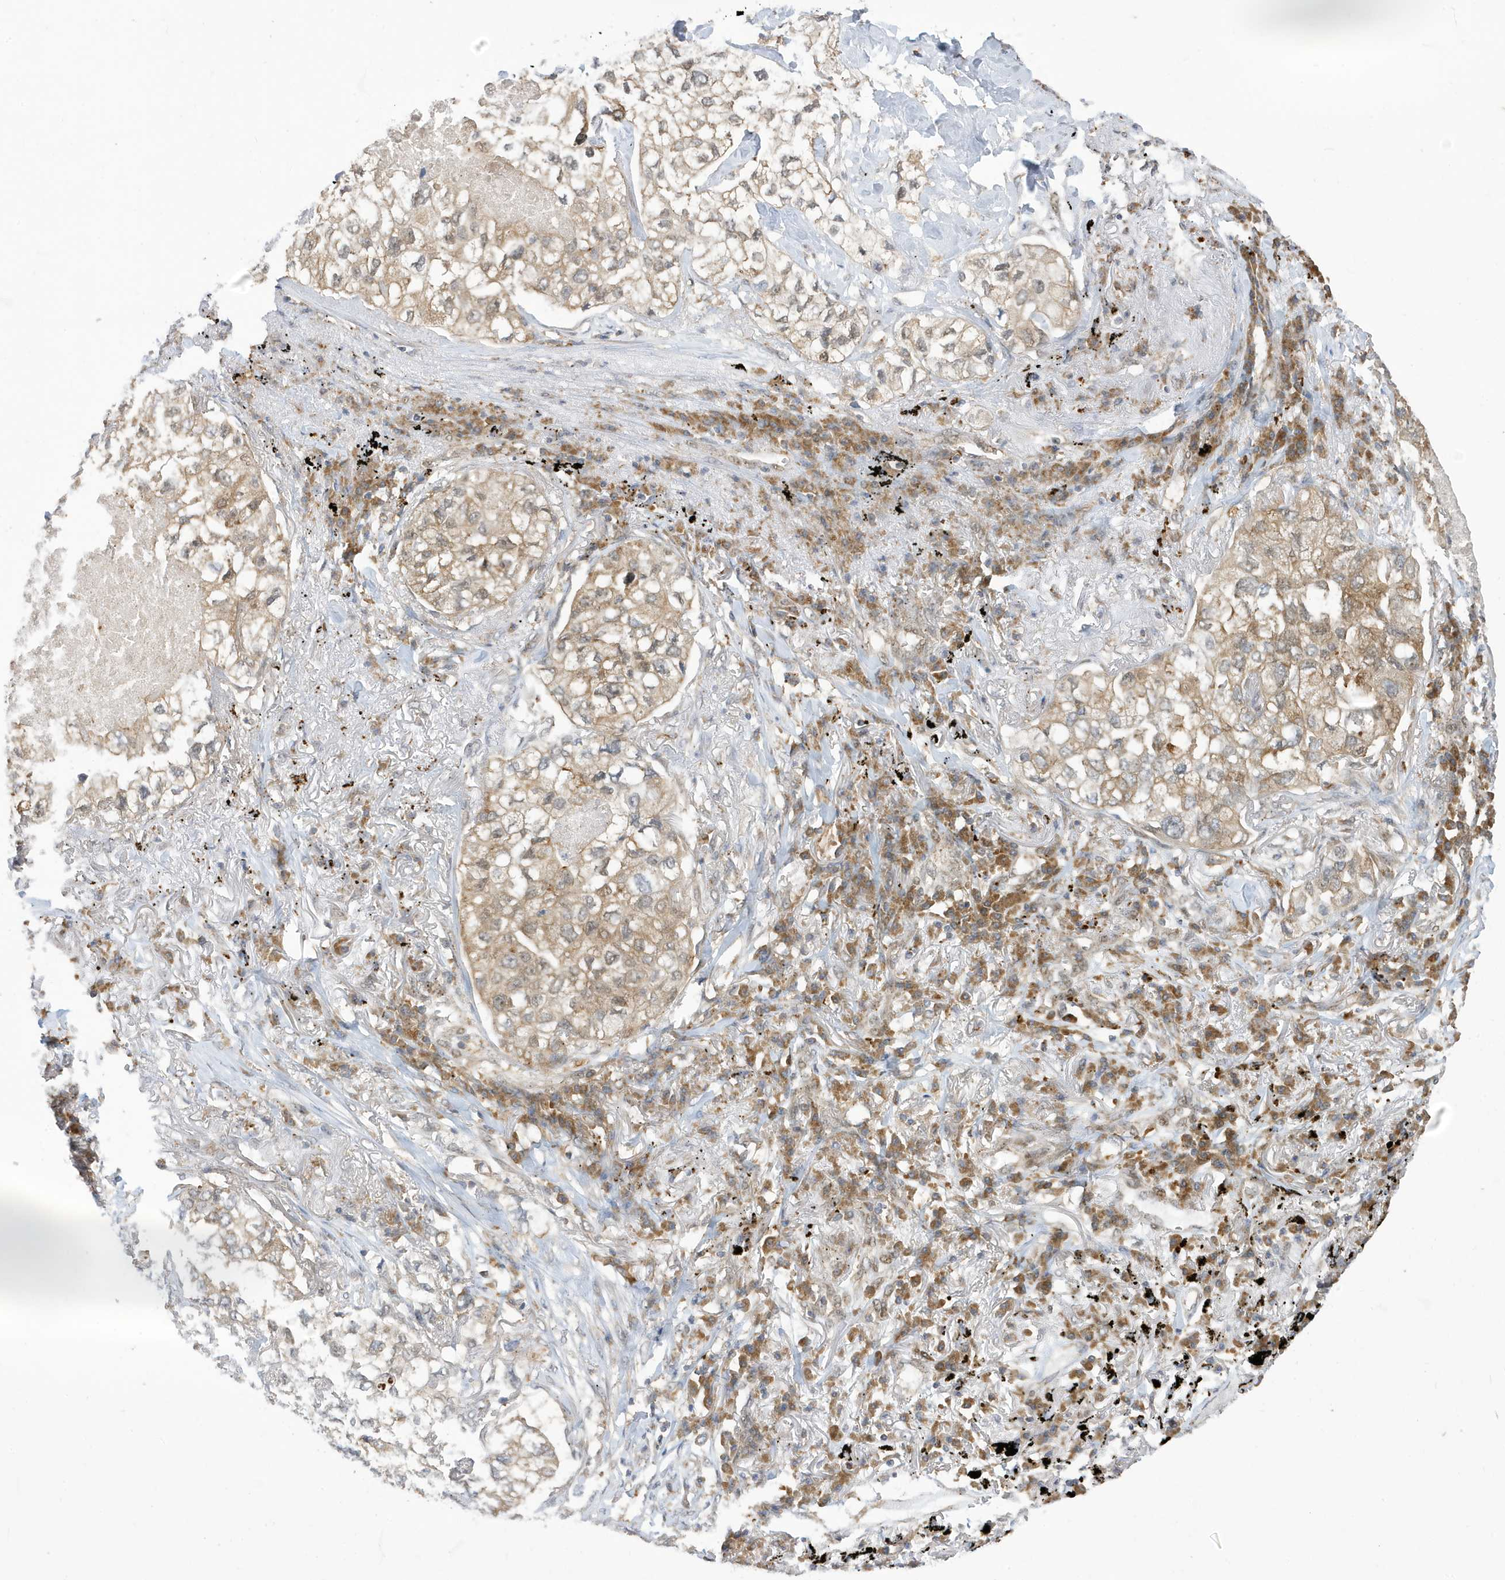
{"staining": {"intensity": "moderate", "quantity": ">75%", "location": "cytoplasmic/membranous"}, "tissue": "lung cancer", "cell_type": "Tumor cells", "image_type": "cancer", "snomed": [{"axis": "morphology", "description": "Adenocarcinoma, NOS"}, {"axis": "topography", "description": "Lung"}], "caption": "About >75% of tumor cells in lung cancer display moderate cytoplasmic/membranous protein staining as visualized by brown immunohistochemical staining.", "gene": "ZNF507", "patient": {"sex": "male", "age": 65}}